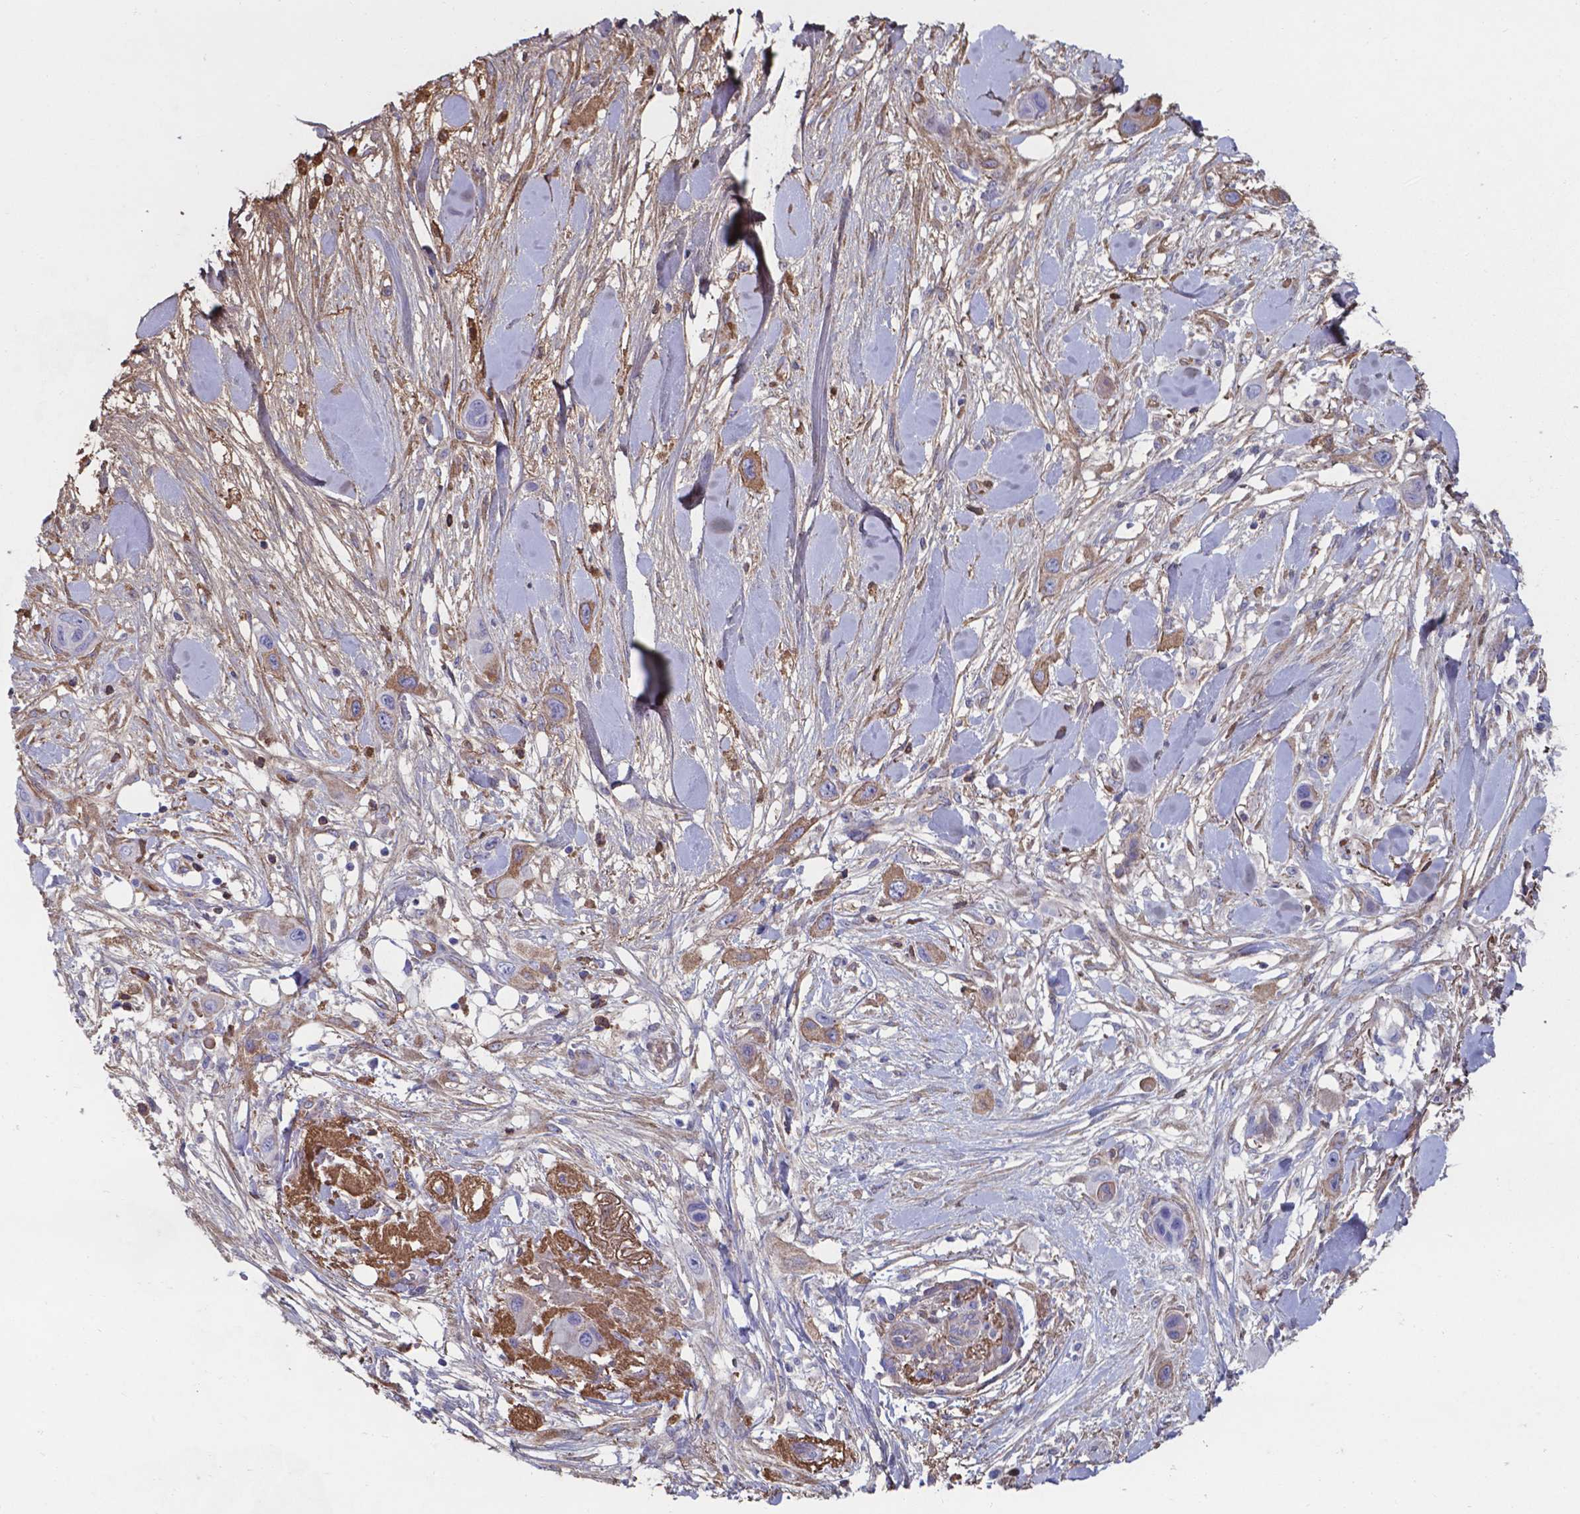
{"staining": {"intensity": "moderate", "quantity": ">75%", "location": "cytoplasmic/membranous"}, "tissue": "skin cancer", "cell_type": "Tumor cells", "image_type": "cancer", "snomed": [{"axis": "morphology", "description": "Squamous cell carcinoma, NOS"}, {"axis": "topography", "description": "Skin"}], "caption": "There is medium levels of moderate cytoplasmic/membranous expression in tumor cells of skin cancer (squamous cell carcinoma), as demonstrated by immunohistochemical staining (brown color).", "gene": "SERPINA1", "patient": {"sex": "male", "age": 79}}